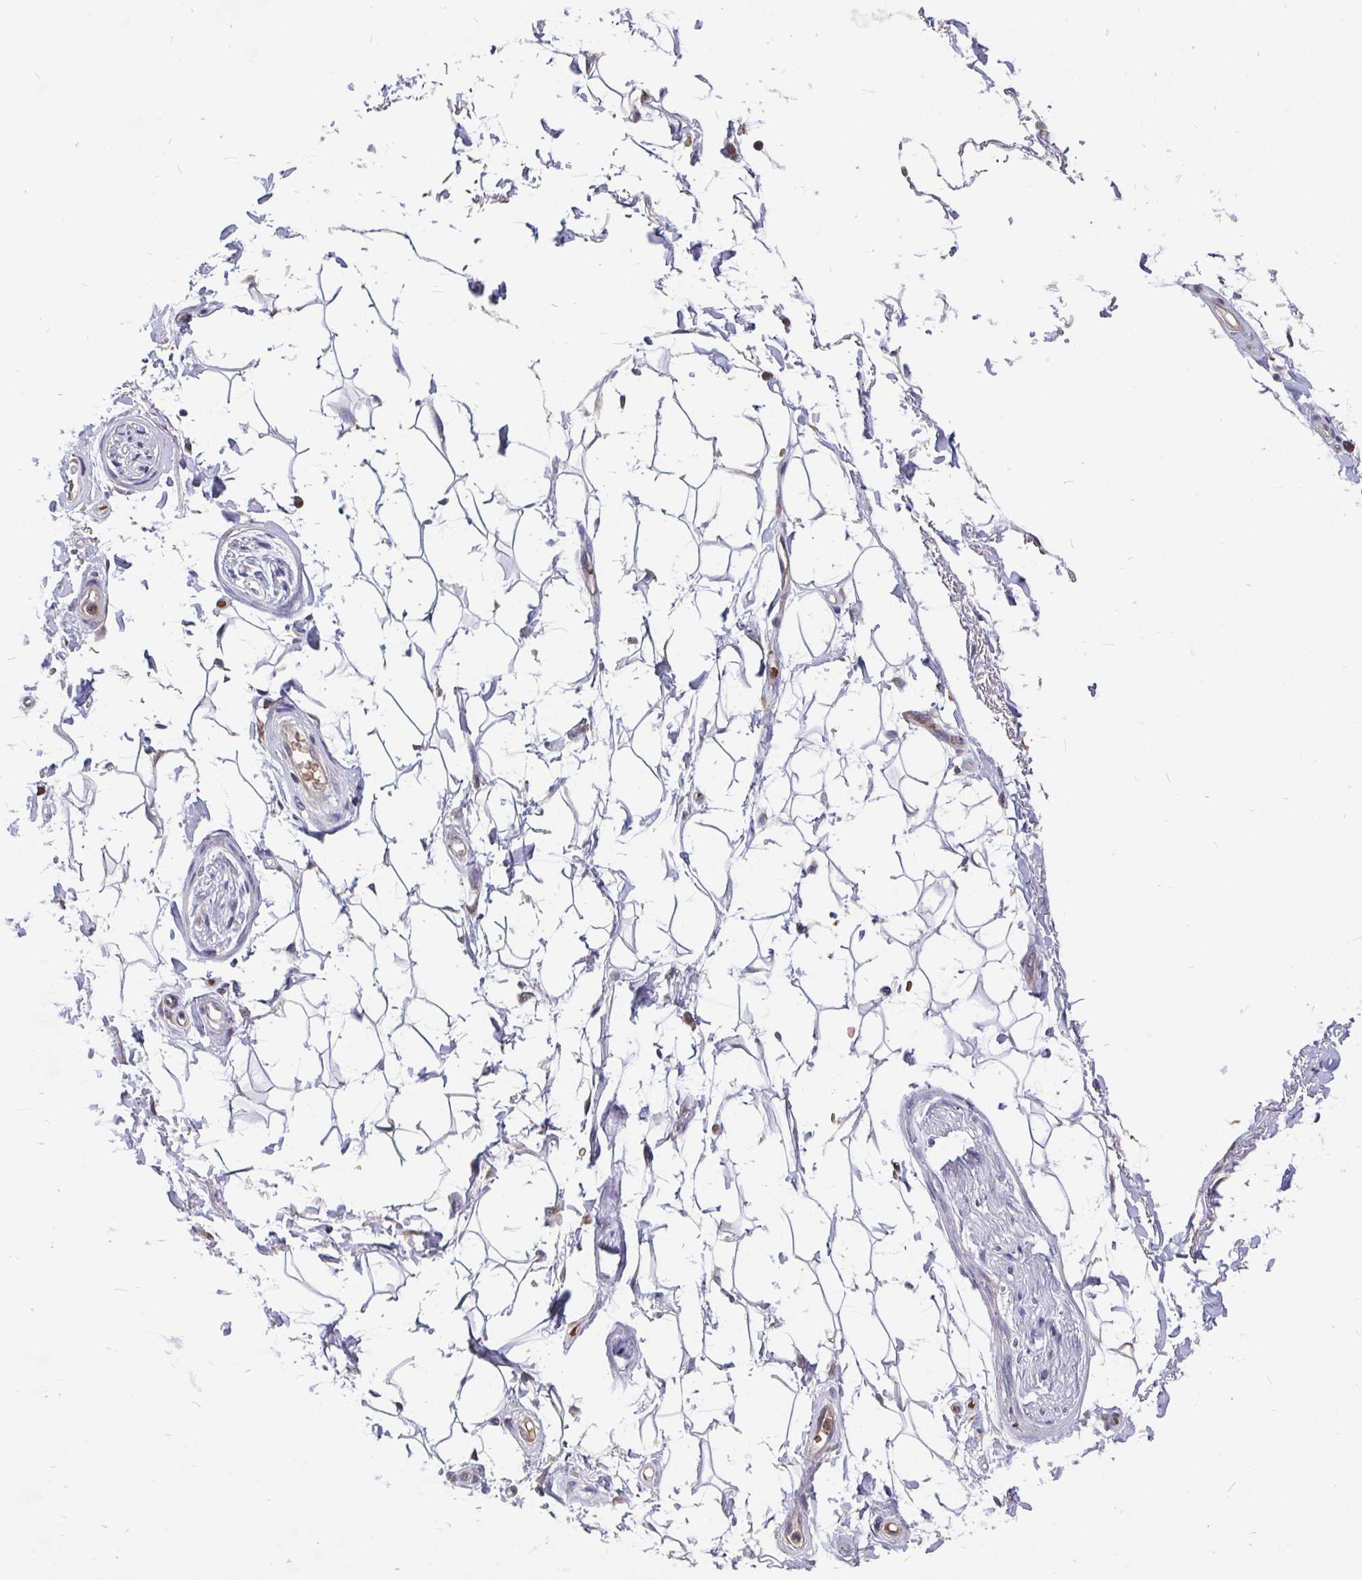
{"staining": {"intensity": "negative", "quantity": "none", "location": "none"}, "tissue": "adipose tissue", "cell_type": "Adipocytes", "image_type": "normal", "snomed": [{"axis": "morphology", "description": "Normal tissue, NOS"}, {"axis": "topography", "description": "Anal"}, {"axis": "topography", "description": "Peripheral nerve tissue"}], "caption": "The image exhibits no significant staining in adipocytes of adipose tissue.", "gene": "PDF", "patient": {"sex": "male", "age": 51}}